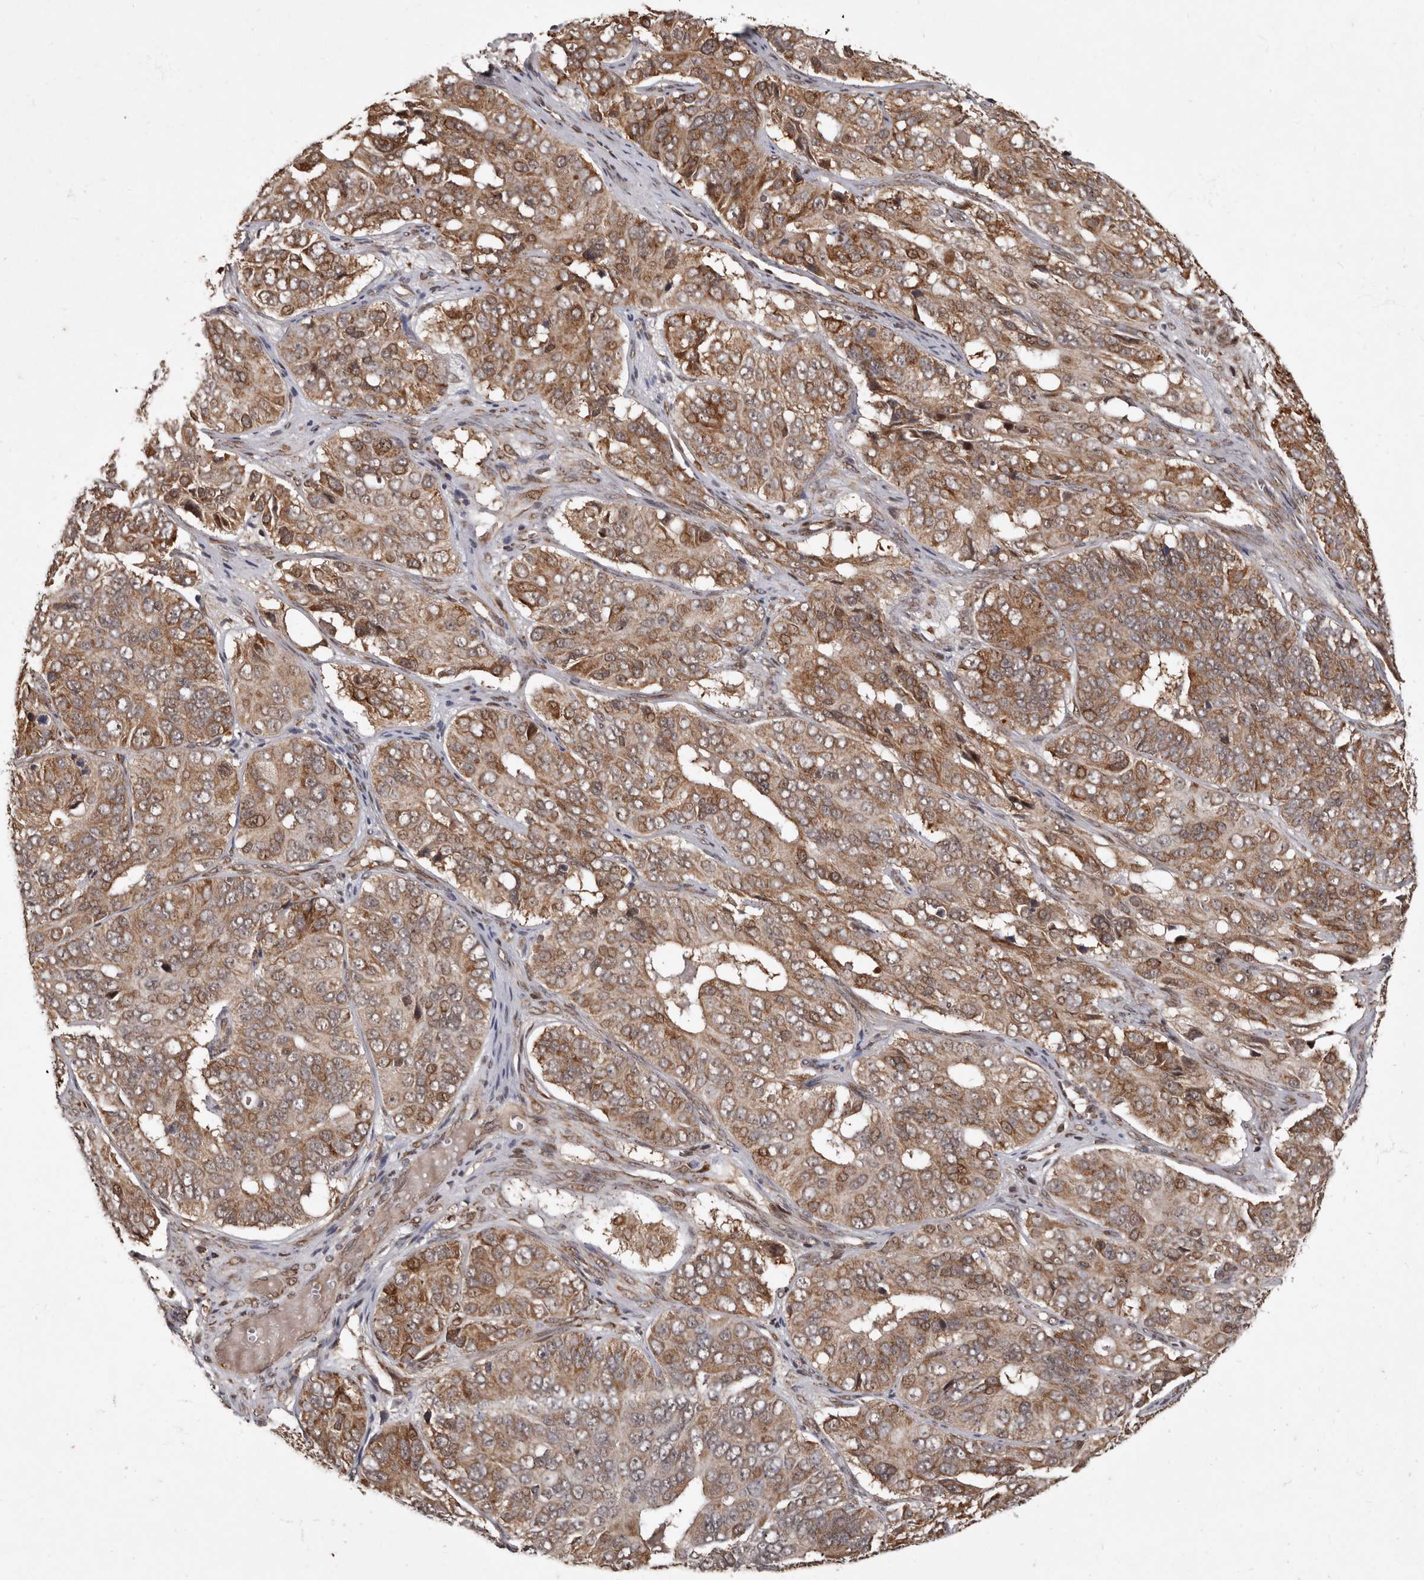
{"staining": {"intensity": "moderate", "quantity": ">75%", "location": "cytoplasmic/membranous"}, "tissue": "ovarian cancer", "cell_type": "Tumor cells", "image_type": "cancer", "snomed": [{"axis": "morphology", "description": "Carcinoma, endometroid"}, {"axis": "topography", "description": "Ovary"}], "caption": "Ovarian cancer (endometroid carcinoma) stained with IHC demonstrates moderate cytoplasmic/membranous expression in approximately >75% of tumor cells.", "gene": "LRGUK", "patient": {"sex": "female", "age": 51}}